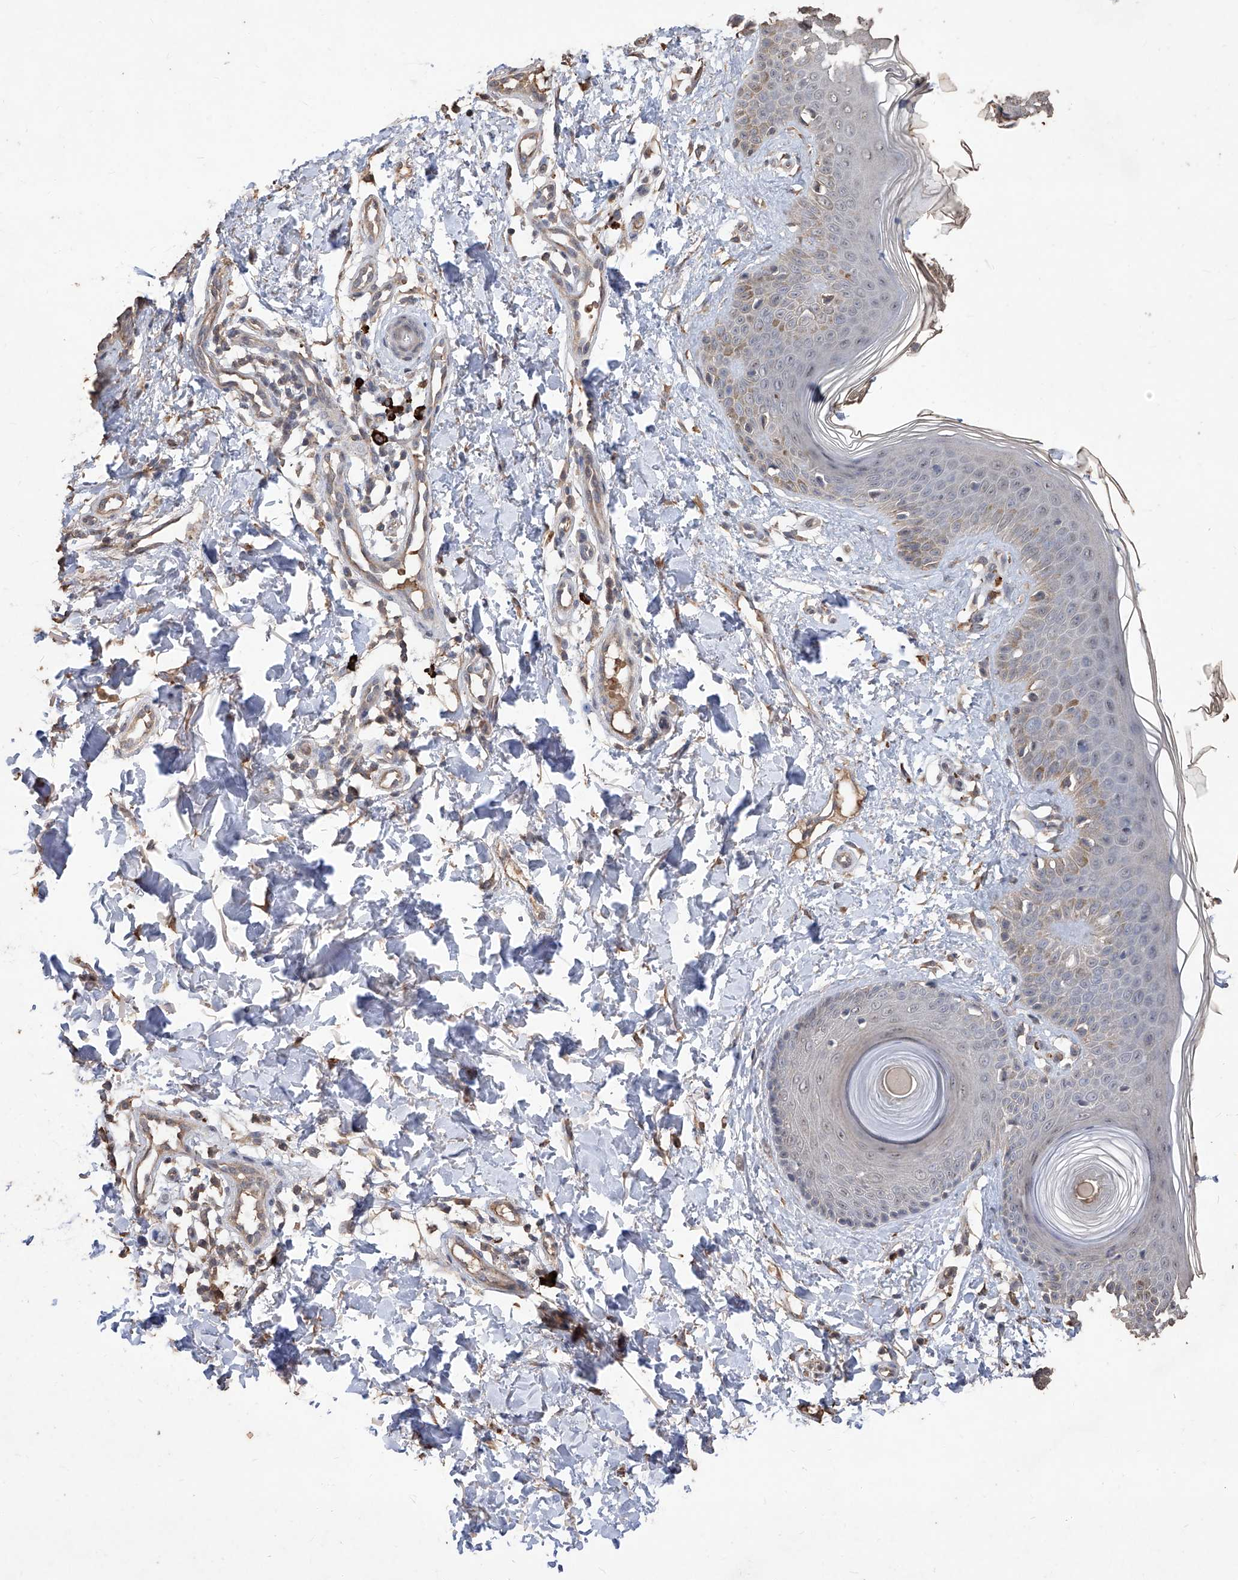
{"staining": {"intensity": "moderate", "quantity": ">75%", "location": "cytoplasmic/membranous"}, "tissue": "skin", "cell_type": "Fibroblasts", "image_type": "normal", "snomed": [{"axis": "morphology", "description": "Normal tissue, NOS"}, {"axis": "topography", "description": "Skin"}], "caption": "High-power microscopy captured an IHC histopathology image of unremarkable skin, revealing moderate cytoplasmic/membranous expression in approximately >75% of fibroblasts.", "gene": "EML1", "patient": {"sex": "male", "age": 37}}